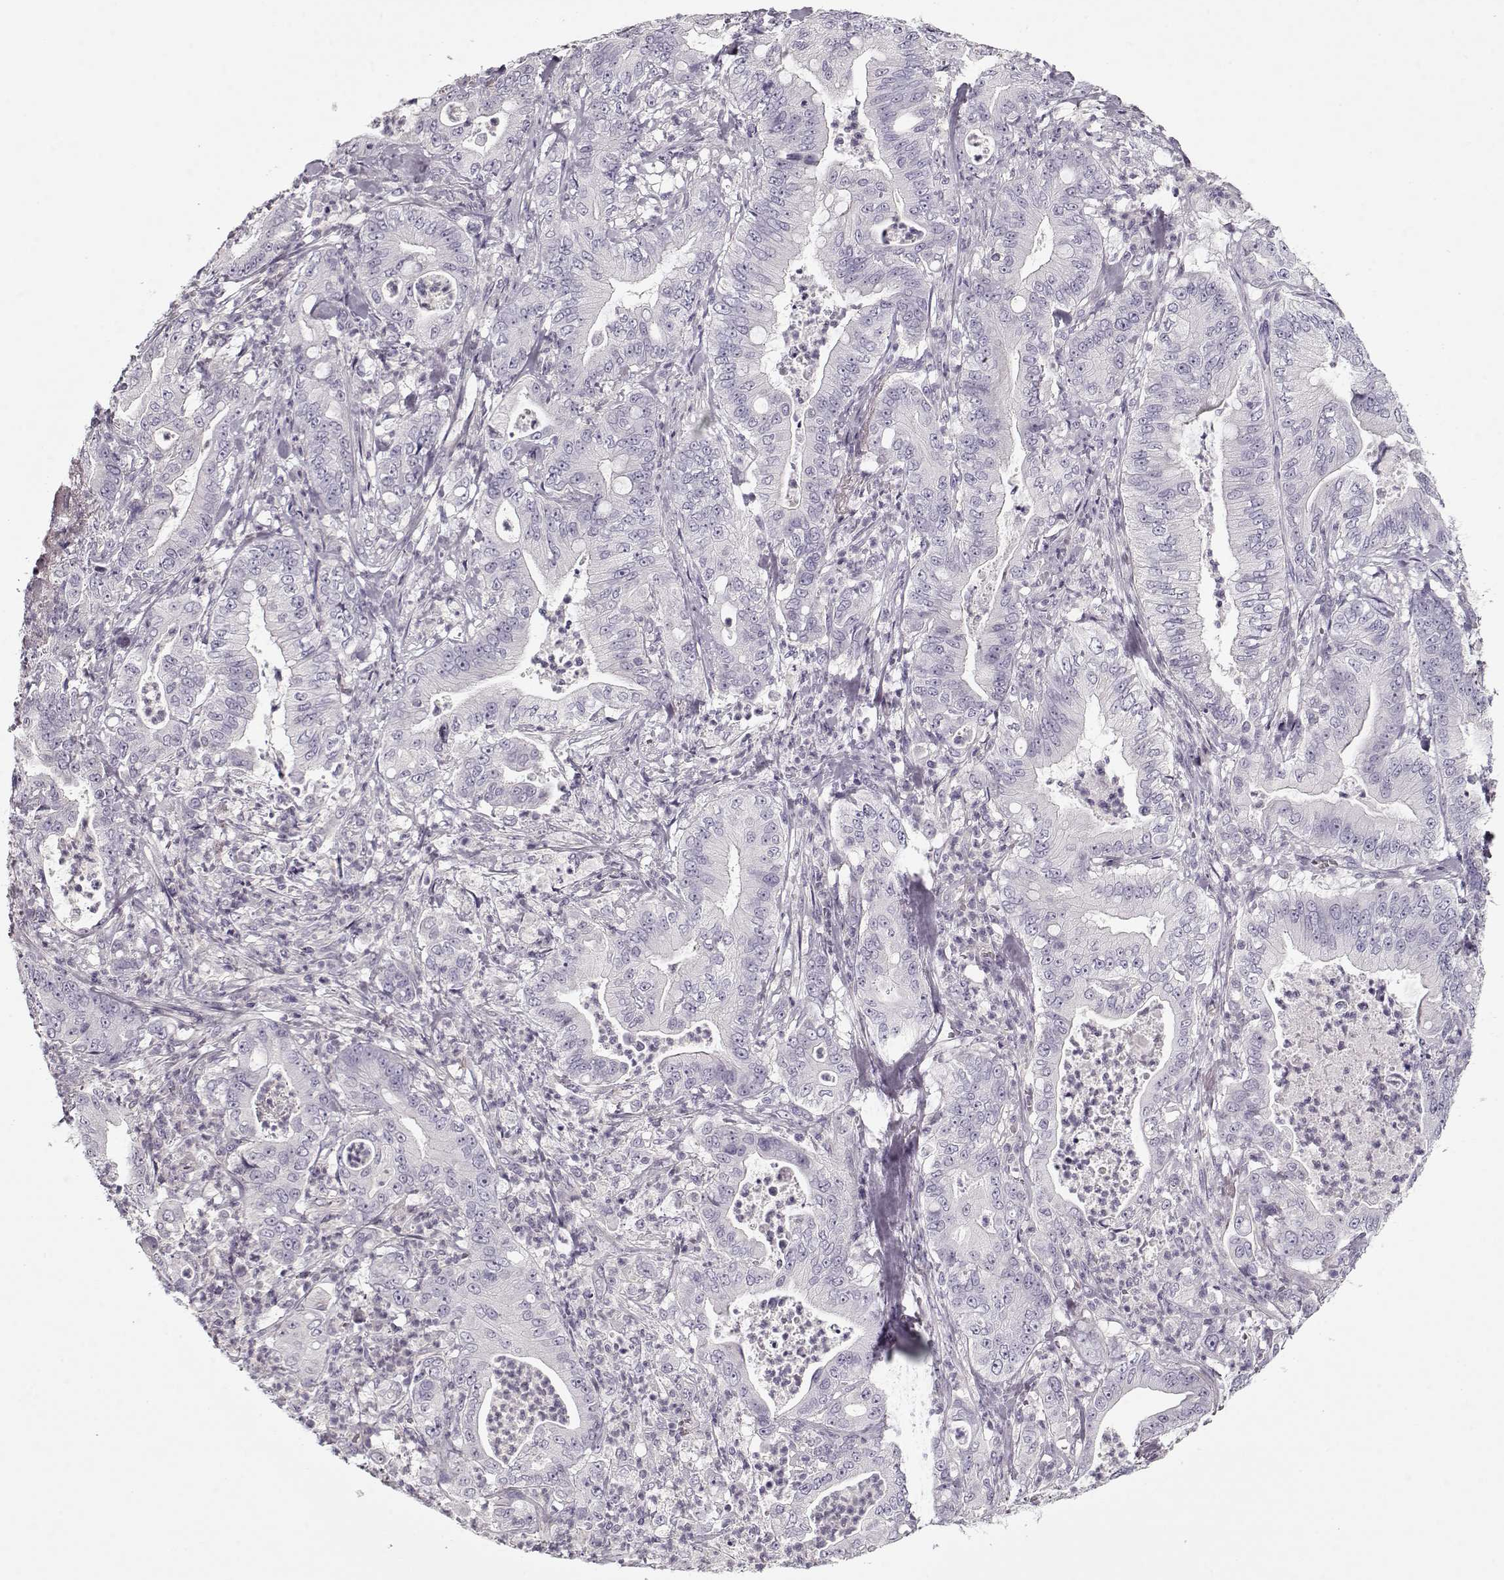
{"staining": {"intensity": "negative", "quantity": "none", "location": "none"}, "tissue": "pancreatic cancer", "cell_type": "Tumor cells", "image_type": "cancer", "snomed": [{"axis": "morphology", "description": "Adenocarcinoma, NOS"}, {"axis": "topography", "description": "Pancreas"}], "caption": "Pancreatic adenocarcinoma was stained to show a protein in brown. There is no significant positivity in tumor cells. The staining was performed using DAB to visualize the protein expression in brown, while the nuclei were stained in blue with hematoxylin (Magnification: 20x).", "gene": "CCDC136", "patient": {"sex": "male", "age": 71}}